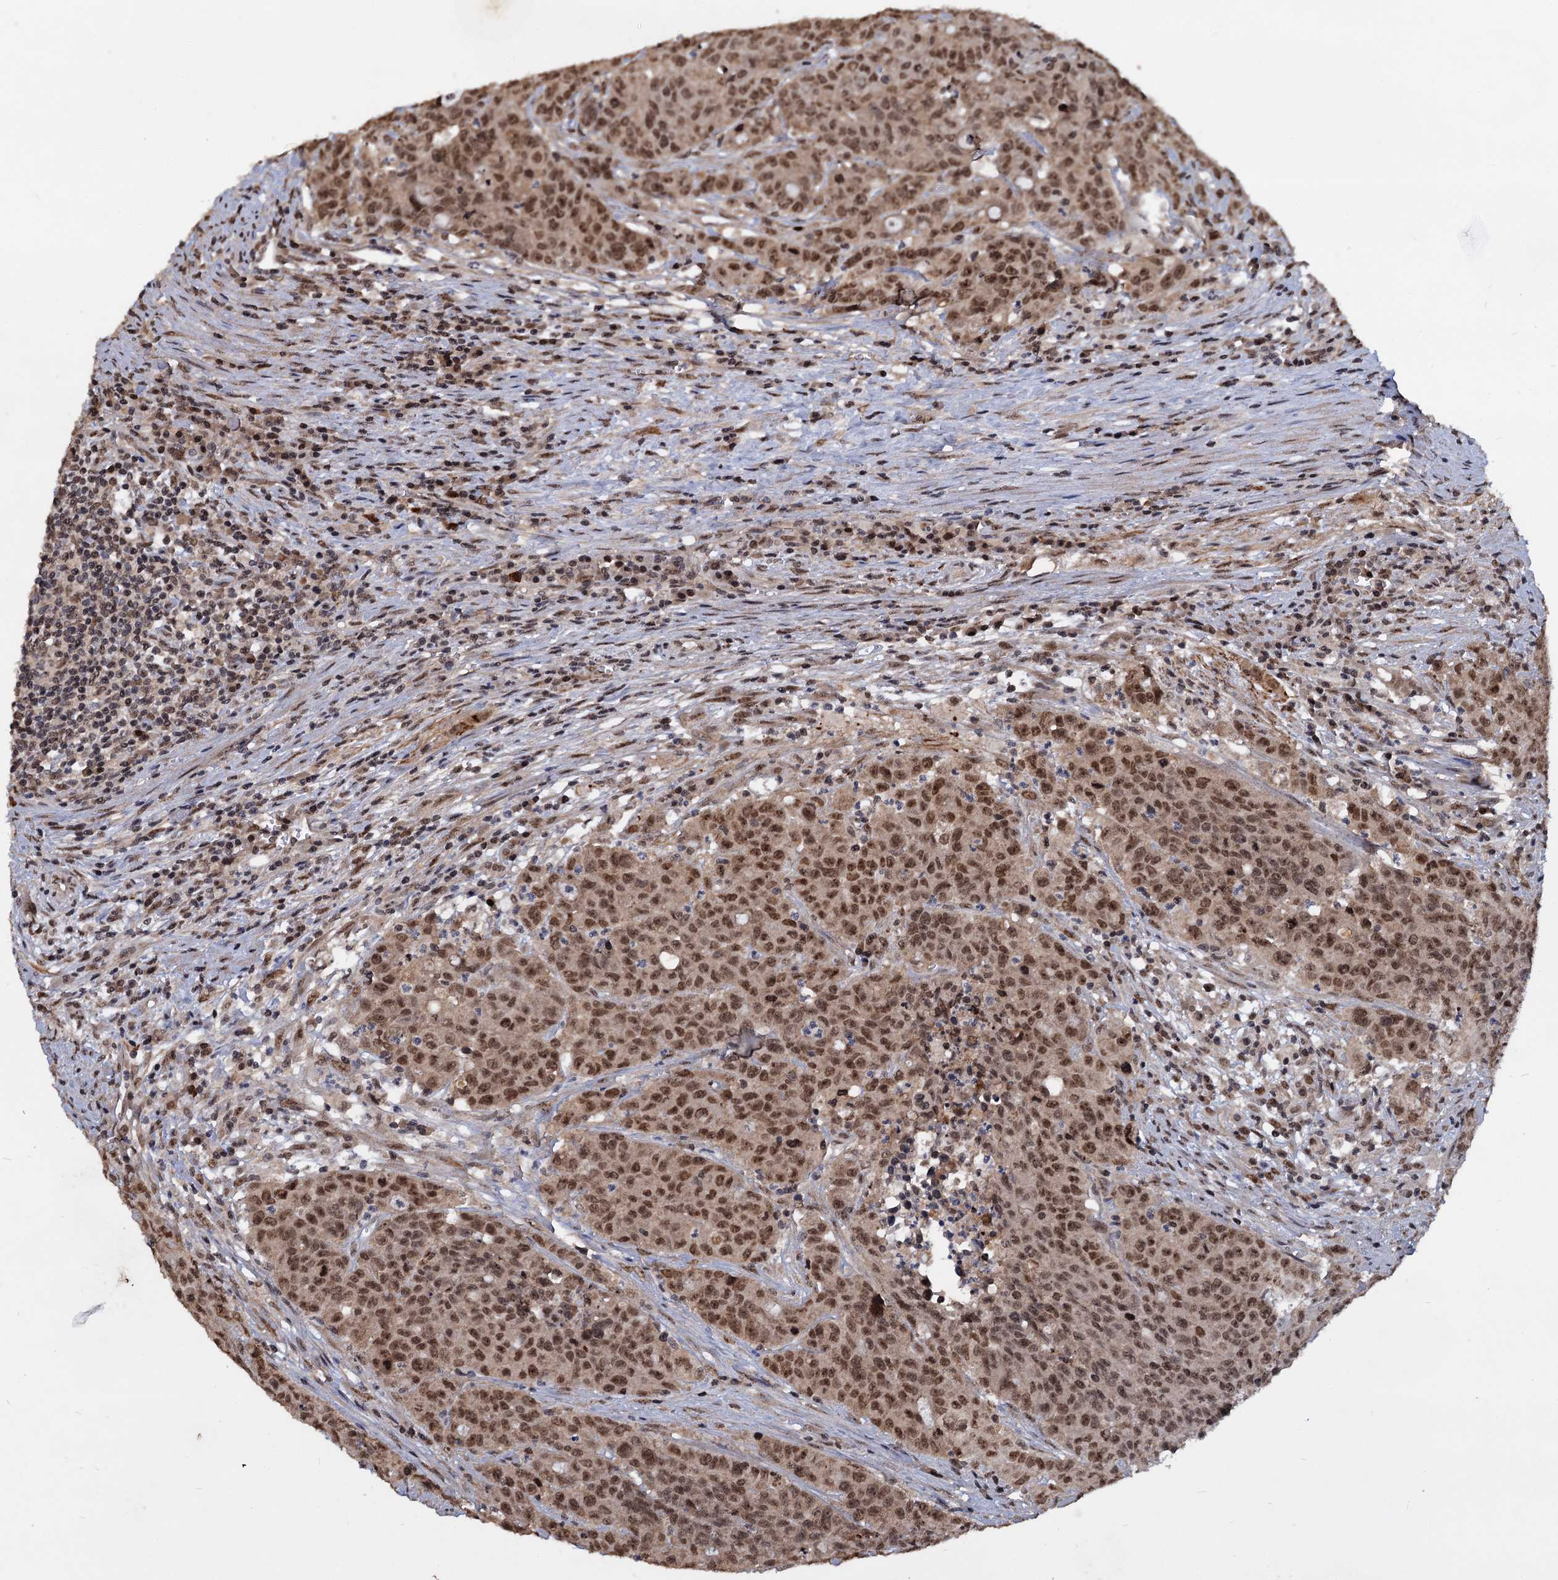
{"staining": {"intensity": "moderate", "quantity": ">75%", "location": "nuclear"}, "tissue": "colorectal cancer", "cell_type": "Tumor cells", "image_type": "cancer", "snomed": [{"axis": "morphology", "description": "Adenocarcinoma, NOS"}, {"axis": "topography", "description": "Colon"}], "caption": "Immunohistochemical staining of adenocarcinoma (colorectal) reveals medium levels of moderate nuclear expression in about >75% of tumor cells.", "gene": "FAM216B", "patient": {"sex": "male", "age": 62}}